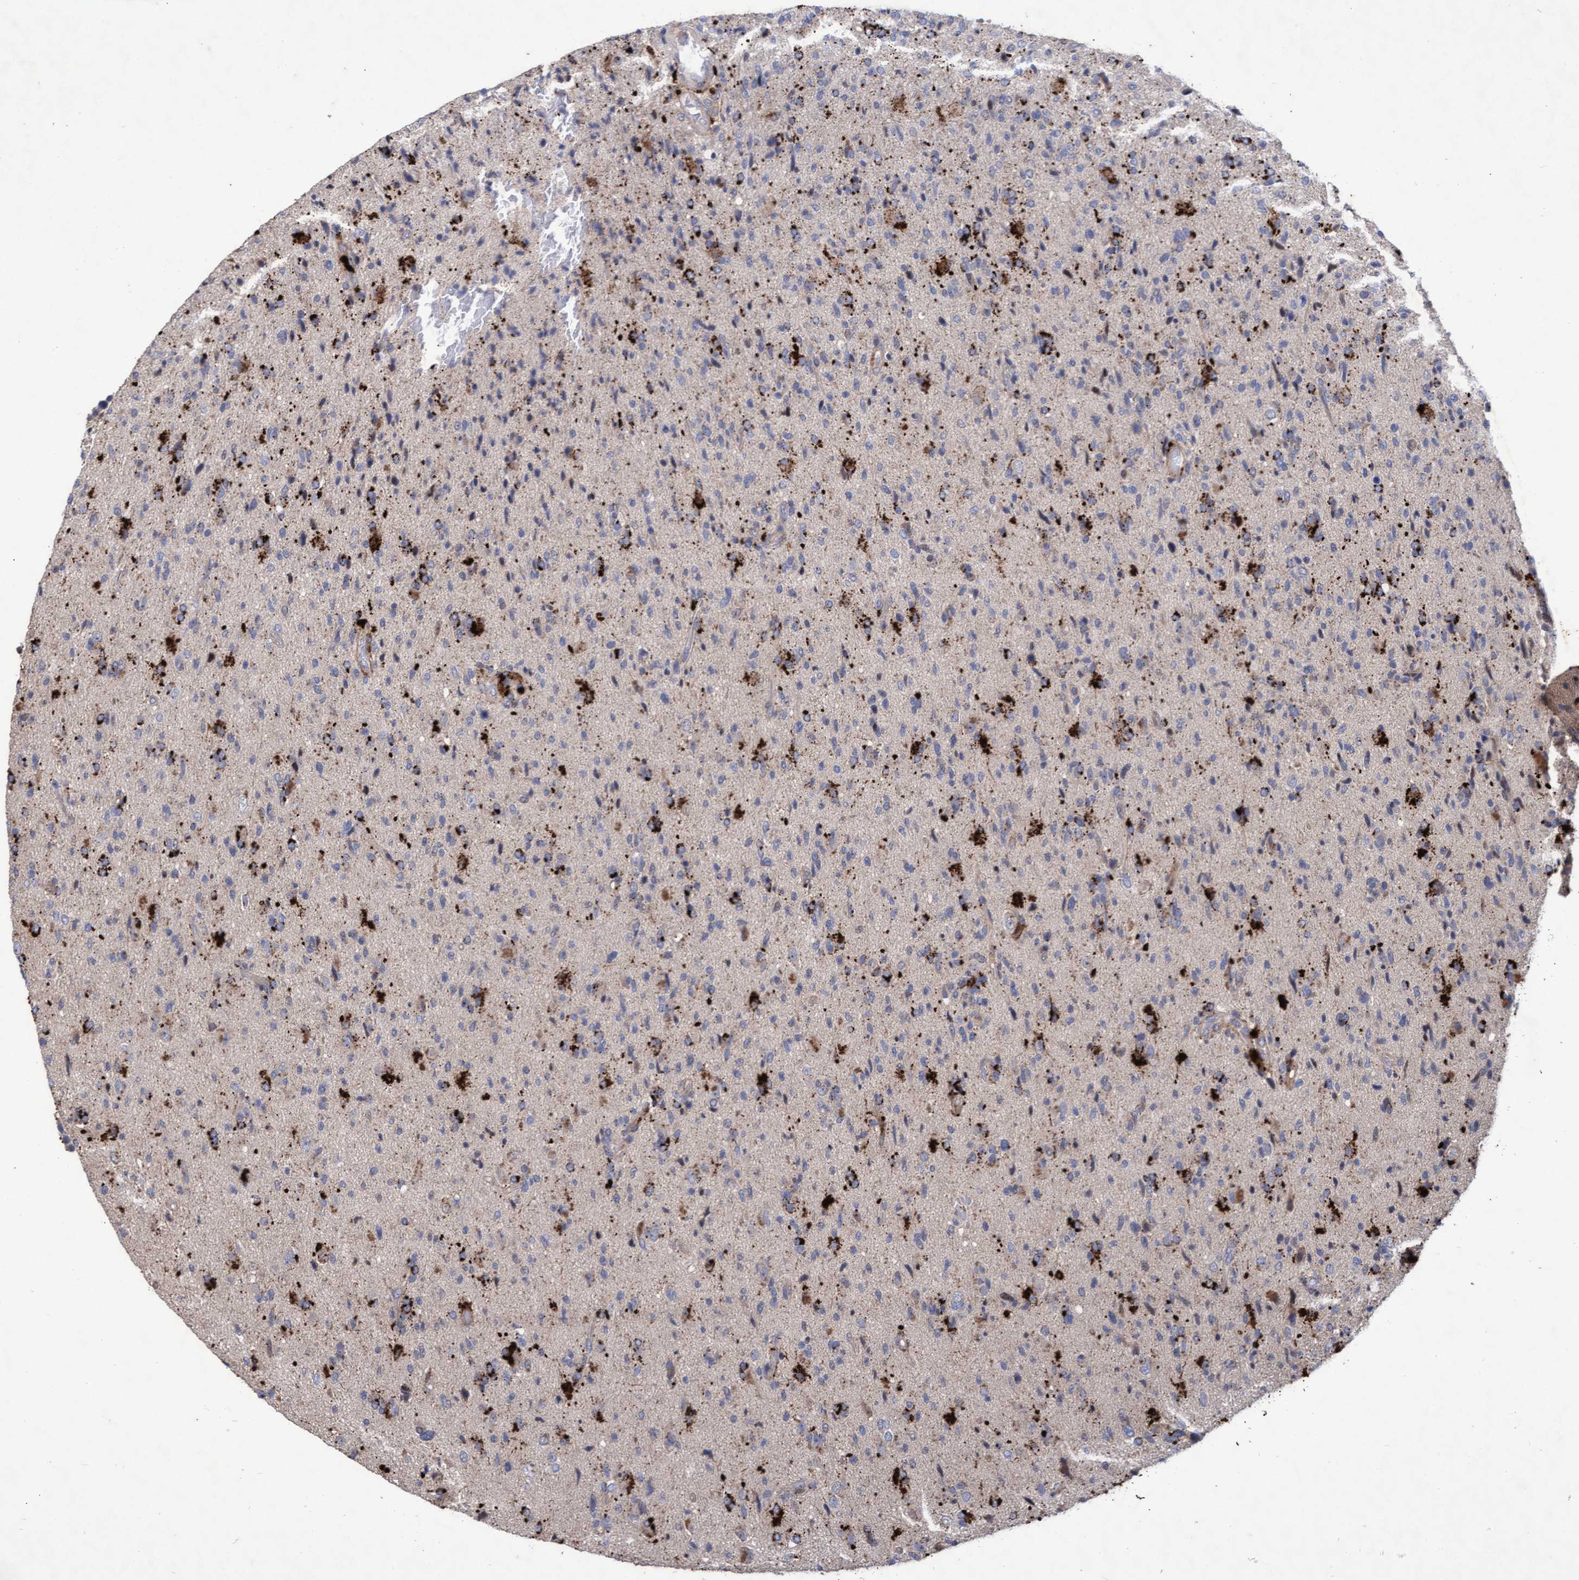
{"staining": {"intensity": "moderate", "quantity": "<25%", "location": "cytoplasmic/membranous"}, "tissue": "glioma", "cell_type": "Tumor cells", "image_type": "cancer", "snomed": [{"axis": "morphology", "description": "Glioma, malignant, High grade"}, {"axis": "topography", "description": "Brain"}], "caption": "This micrograph reveals immunohistochemistry (IHC) staining of malignant glioma (high-grade), with low moderate cytoplasmic/membranous staining in approximately <25% of tumor cells.", "gene": "ABCF2", "patient": {"sex": "male", "age": 72}}